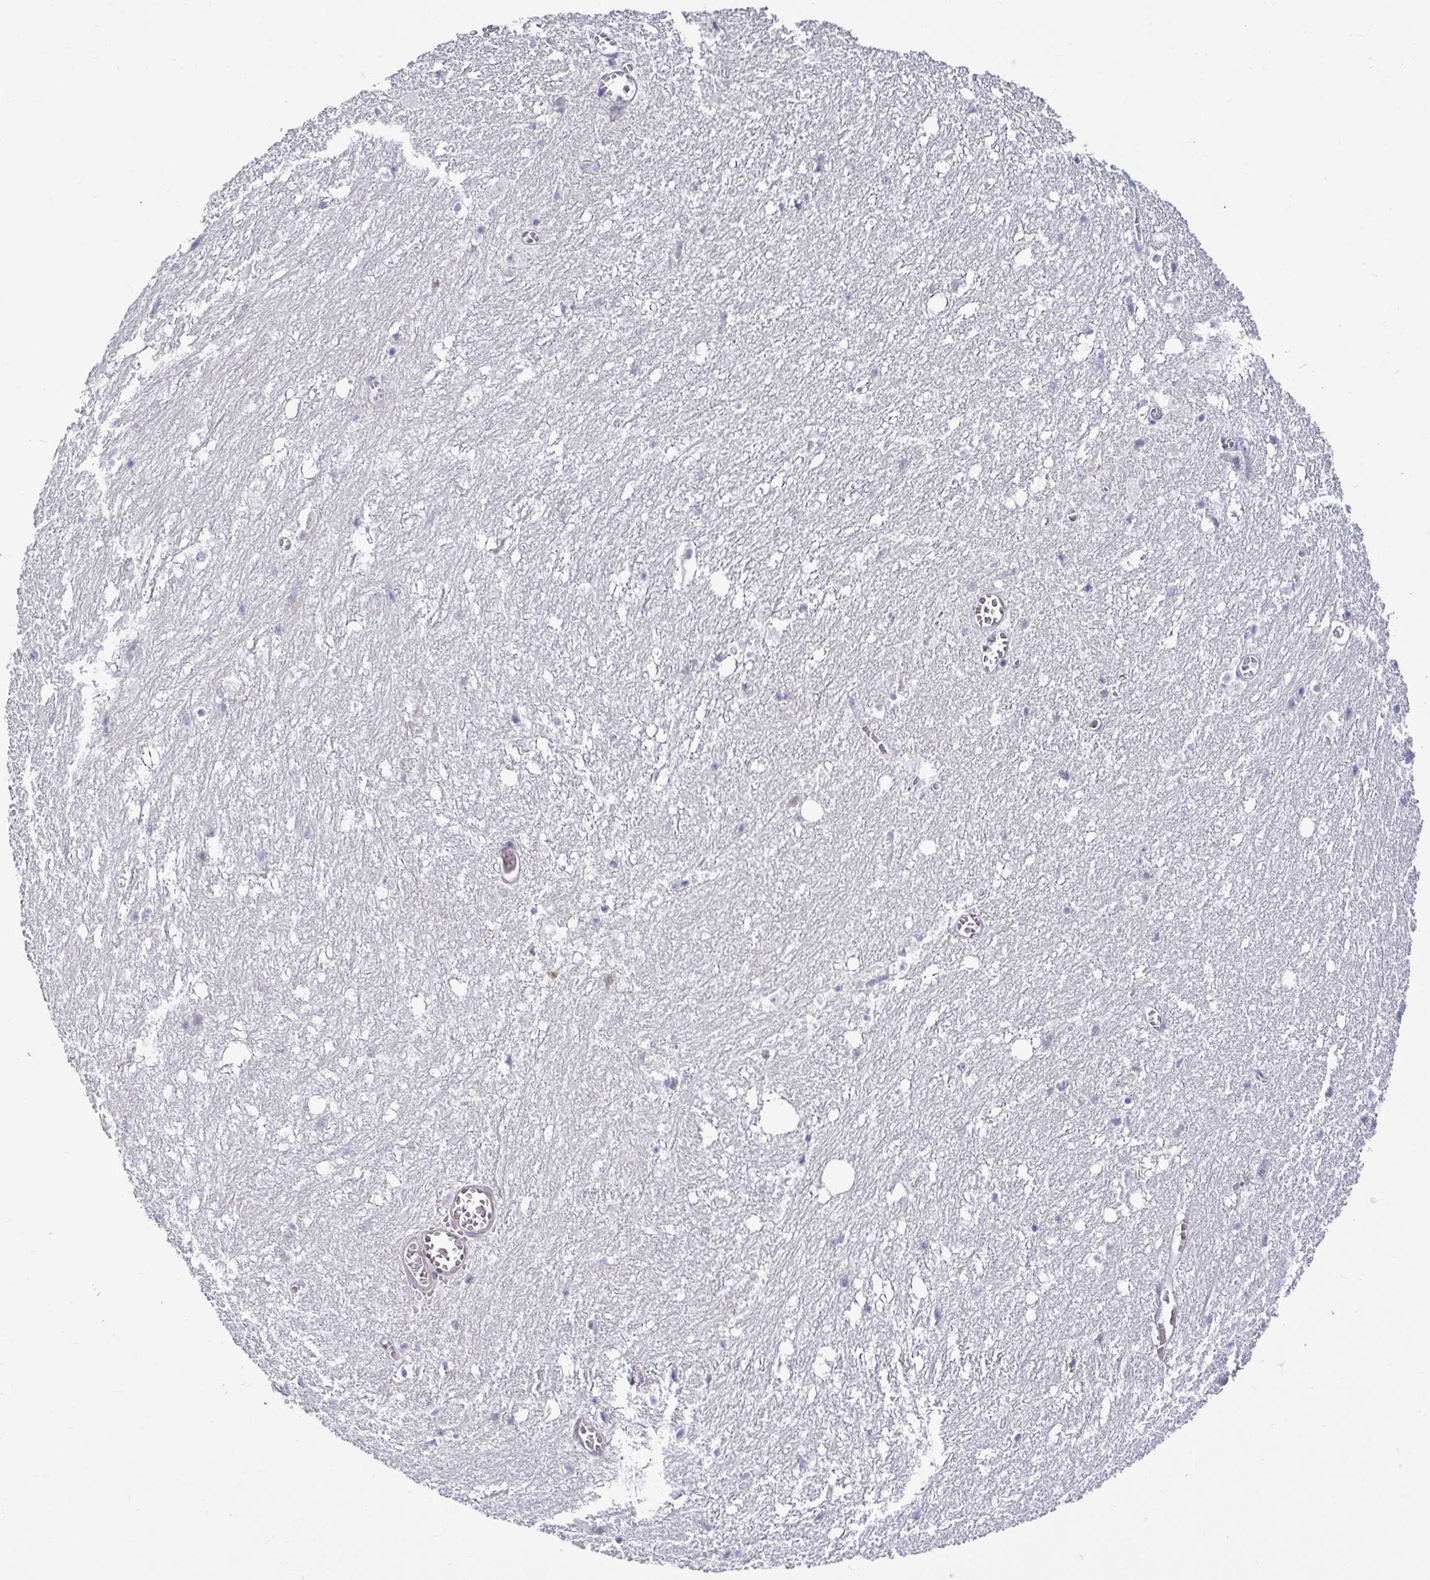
{"staining": {"intensity": "negative", "quantity": "none", "location": "none"}, "tissue": "hippocampus", "cell_type": "Glial cells", "image_type": "normal", "snomed": [{"axis": "morphology", "description": "Normal tissue, NOS"}, {"axis": "topography", "description": "Hippocampus"}], "caption": "An immunohistochemistry histopathology image of unremarkable hippocampus is shown. There is no staining in glial cells of hippocampus.", "gene": "DZIP1", "patient": {"sex": "female", "age": 52}}